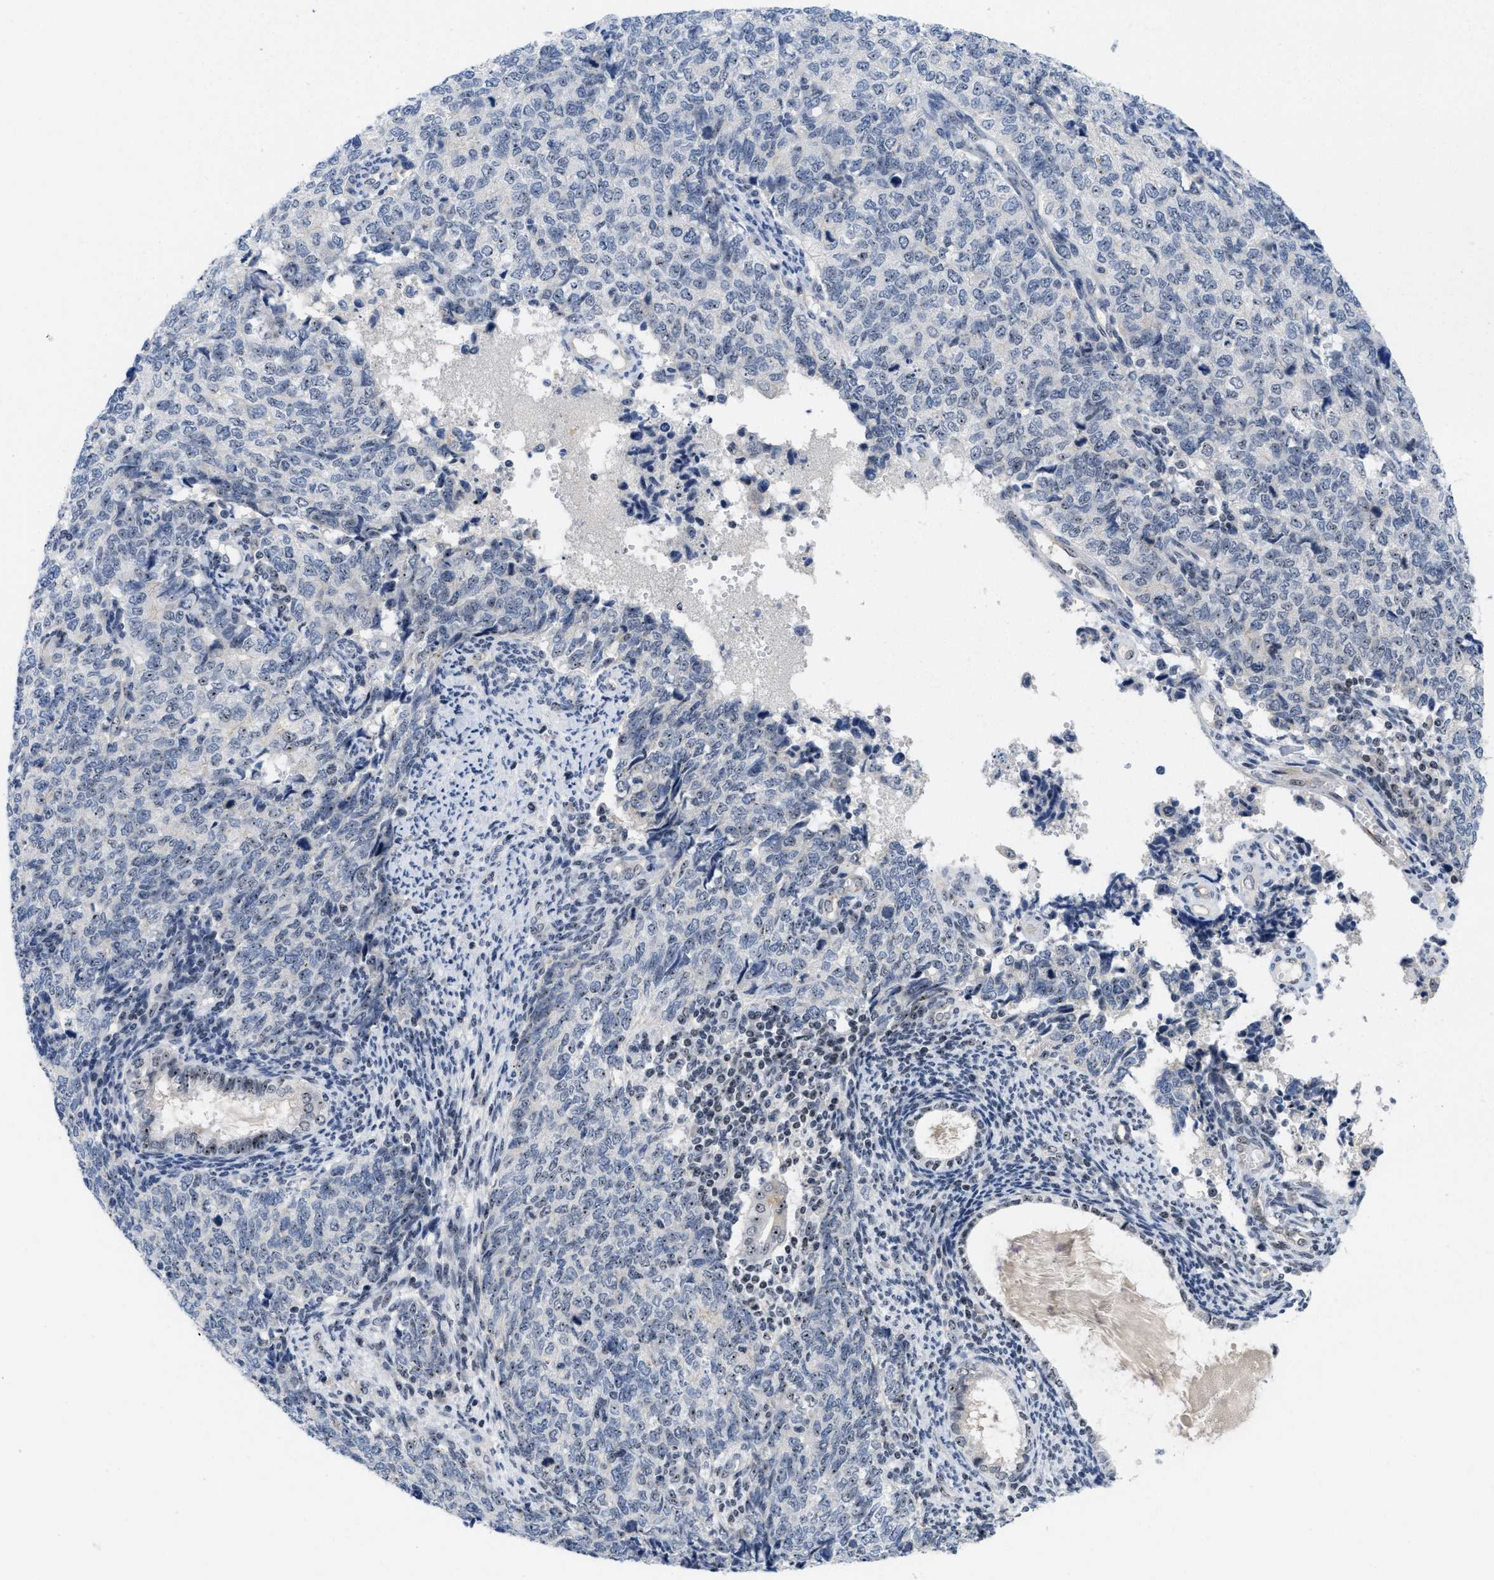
{"staining": {"intensity": "weak", "quantity": "25%-75%", "location": "nuclear"}, "tissue": "cervical cancer", "cell_type": "Tumor cells", "image_type": "cancer", "snomed": [{"axis": "morphology", "description": "Squamous cell carcinoma, NOS"}, {"axis": "topography", "description": "Cervix"}], "caption": "A high-resolution histopathology image shows immunohistochemistry staining of squamous cell carcinoma (cervical), which displays weak nuclear staining in approximately 25%-75% of tumor cells.", "gene": "NOP58", "patient": {"sex": "female", "age": 63}}